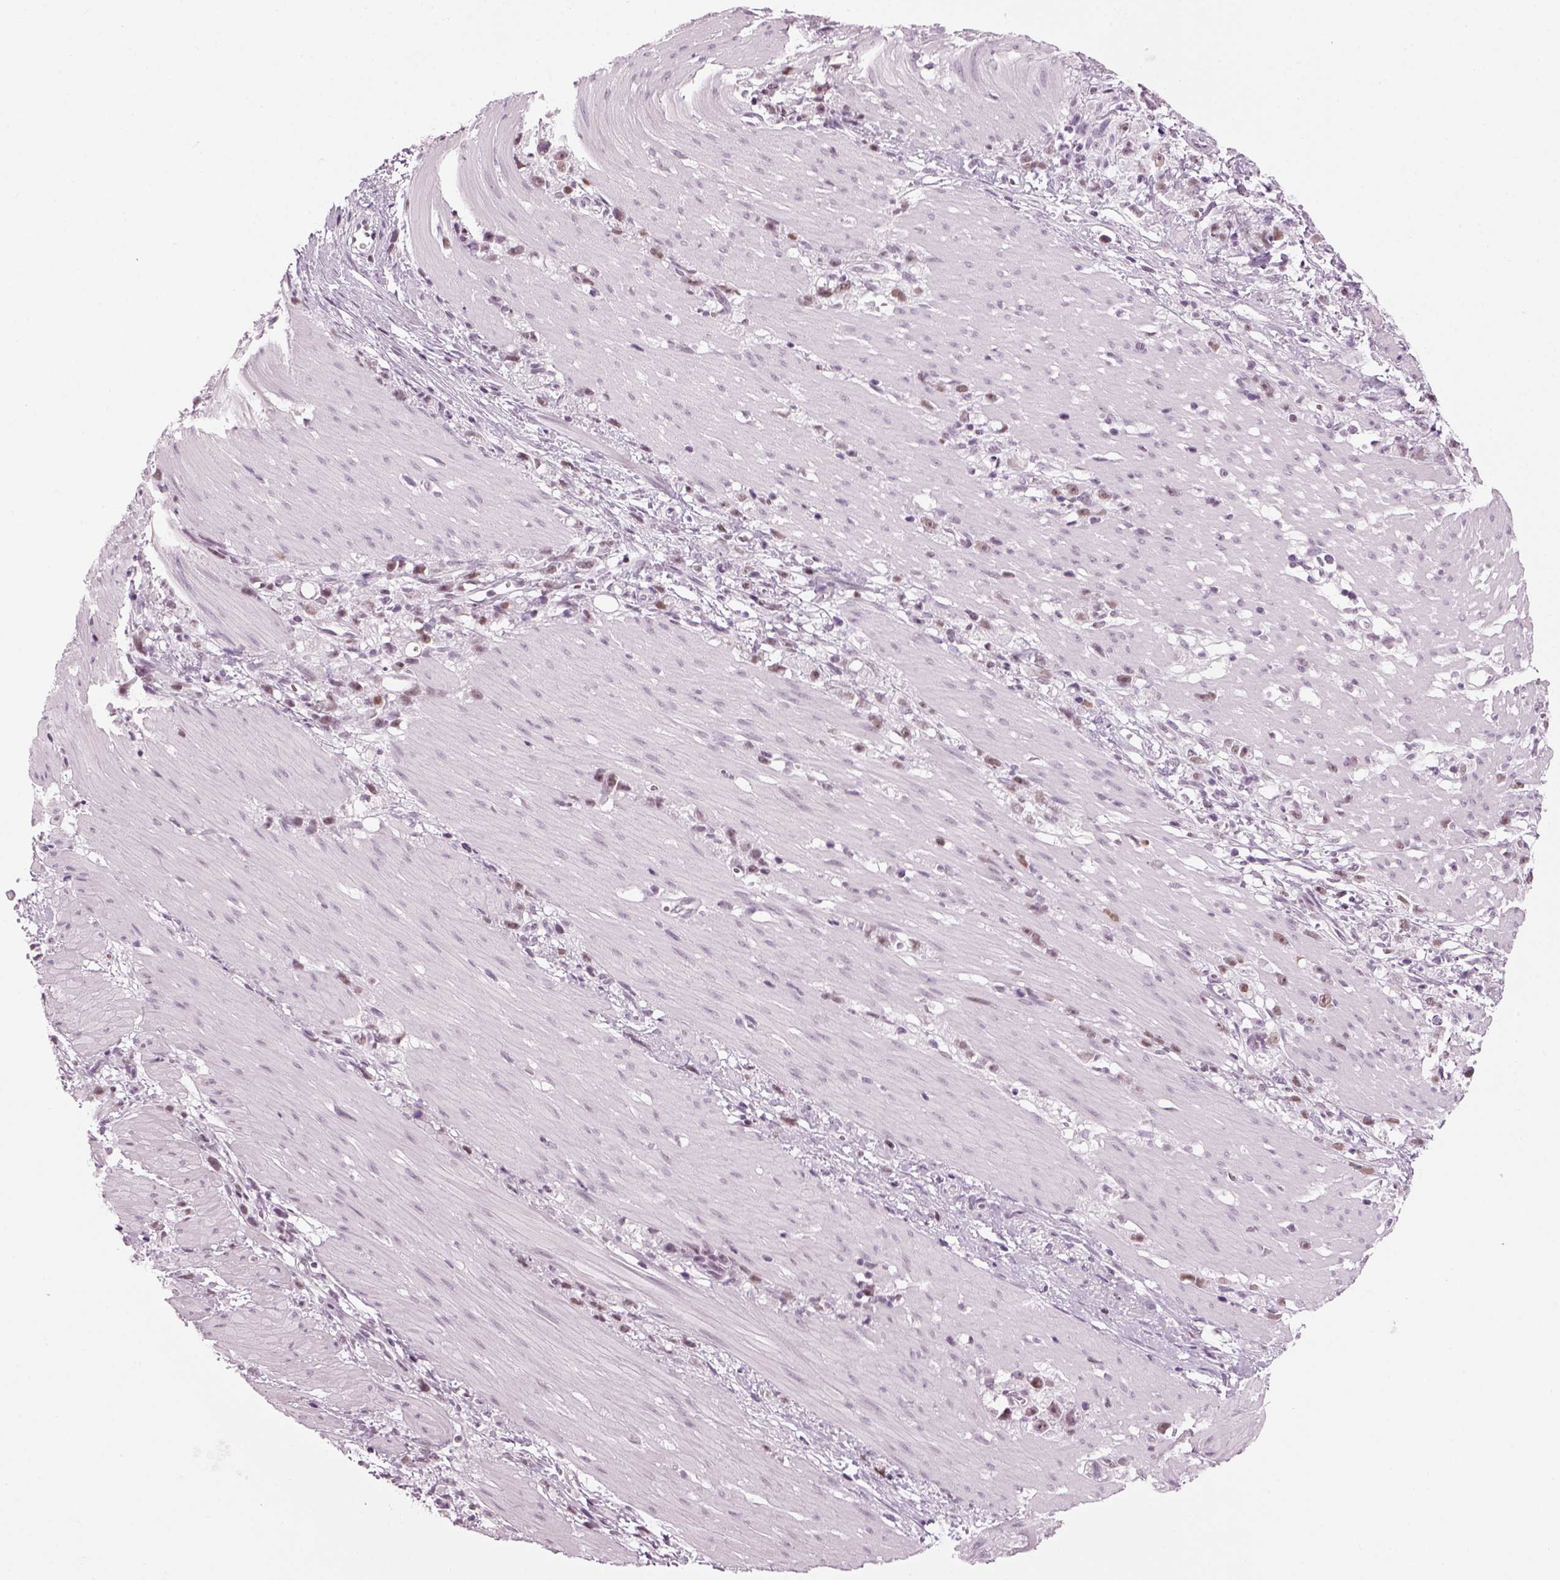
{"staining": {"intensity": "weak", "quantity": "<25%", "location": "nuclear"}, "tissue": "stomach cancer", "cell_type": "Tumor cells", "image_type": "cancer", "snomed": [{"axis": "morphology", "description": "Adenocarcinoma, NOS"}, {"axis": "topography", "description": "Stomach"}], "caption": "Tumor cells show no significant staining in stomach adenocarcinoma. (Stains: DAB immunohistochemistry (IHC) with hematoxylin counter stain, Microscopy: brightfield microscopy at high magnification).", "gene": "KCNG2", "patient": {"sex": "female", "age": 59}}